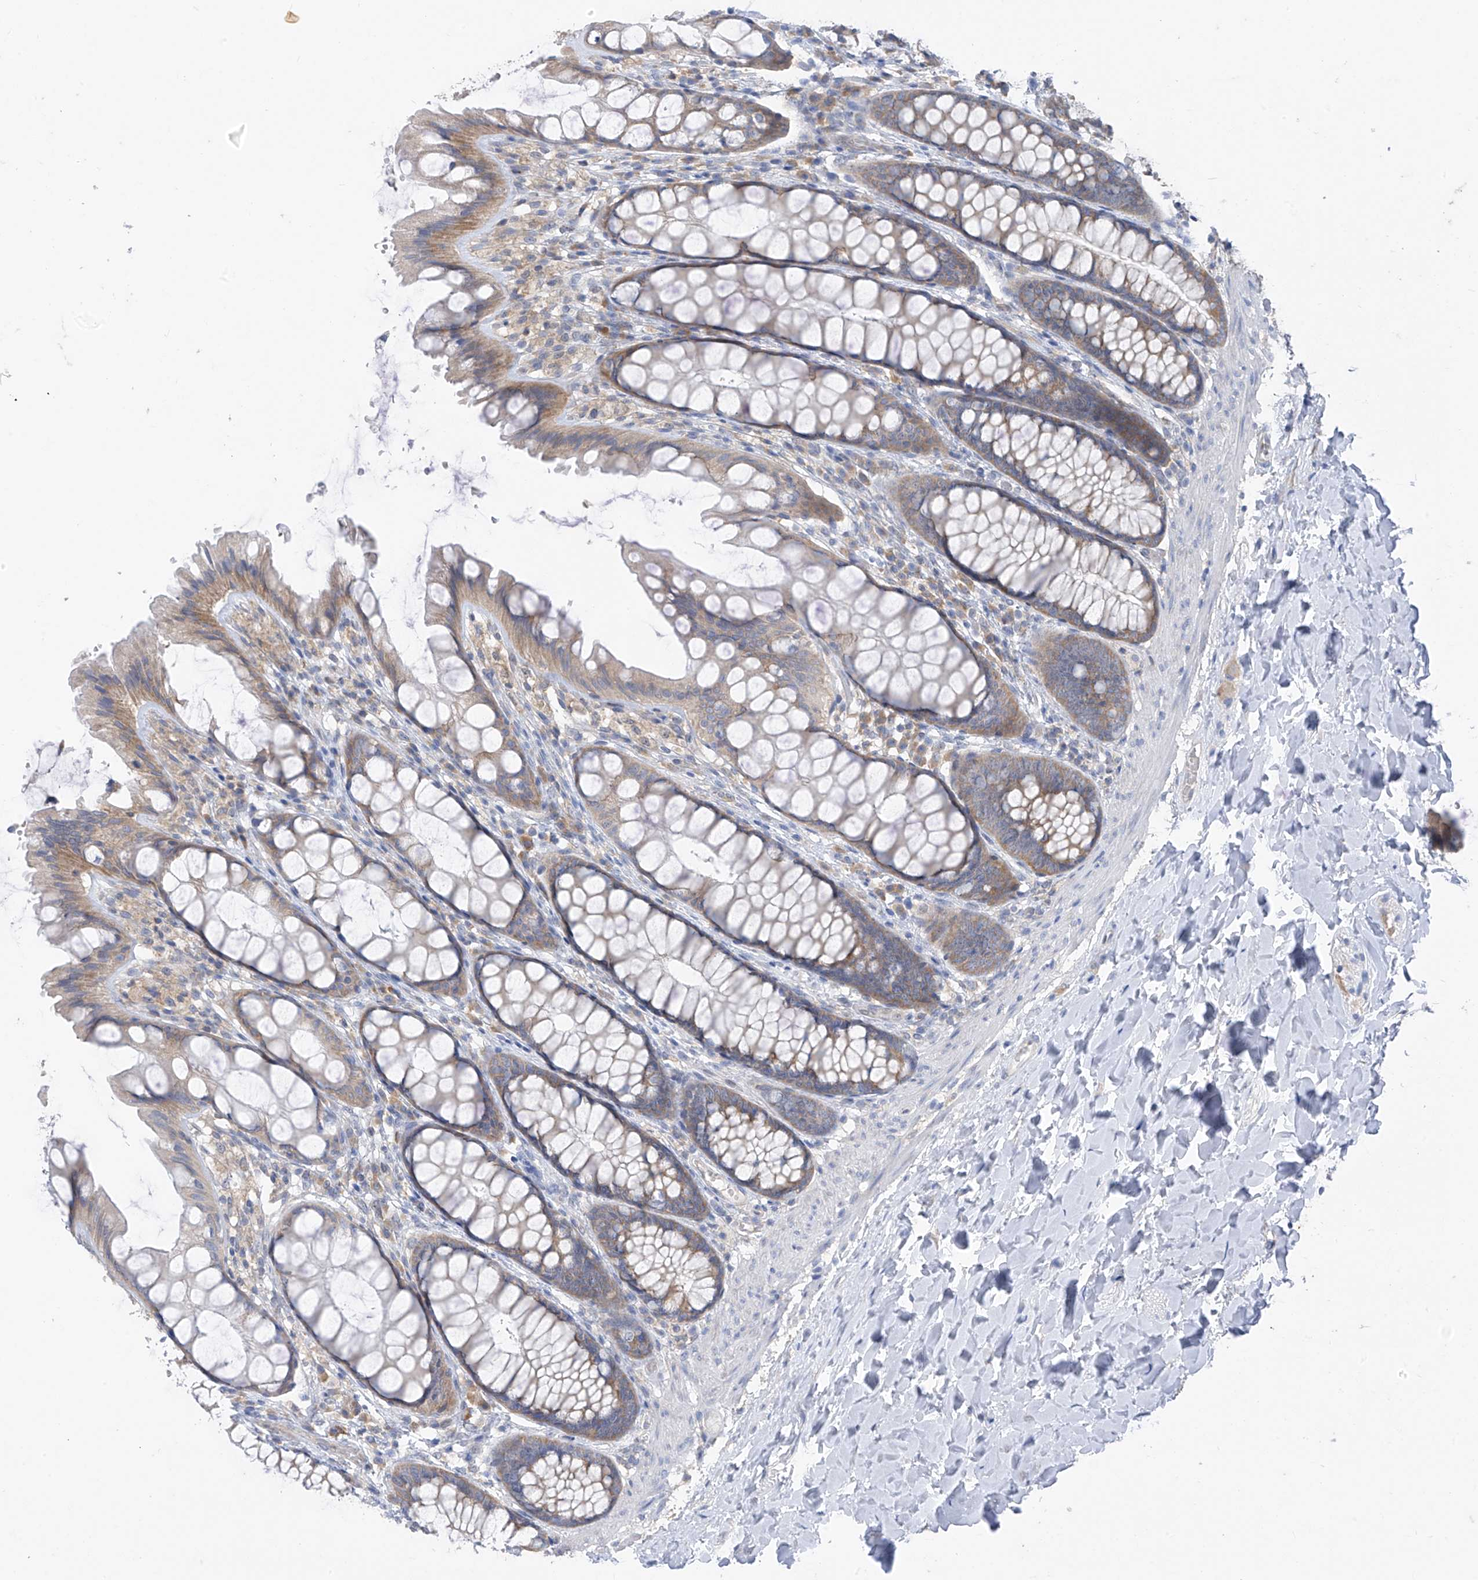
{"staining": {"intensity": "weak", "quantity": ">75%", "location": "cytoplasmic/membranous"}, "tissue": "colon", "cell_type": "Endothelial cells", "image_type": "normal", "snomed": [{"axis": "morphology", "description": "Normal tissue, NOS"}, {"axis": "topography", "description": "Colon"}], "caption": "Unremarkable colon was stained to show a protein in brown. There is low levels of weak cytoplasmic/membranous expression in about >75% of endothelial cells.", "gene": "RPL4", "patient": {"sex": "male", "age": 47}}